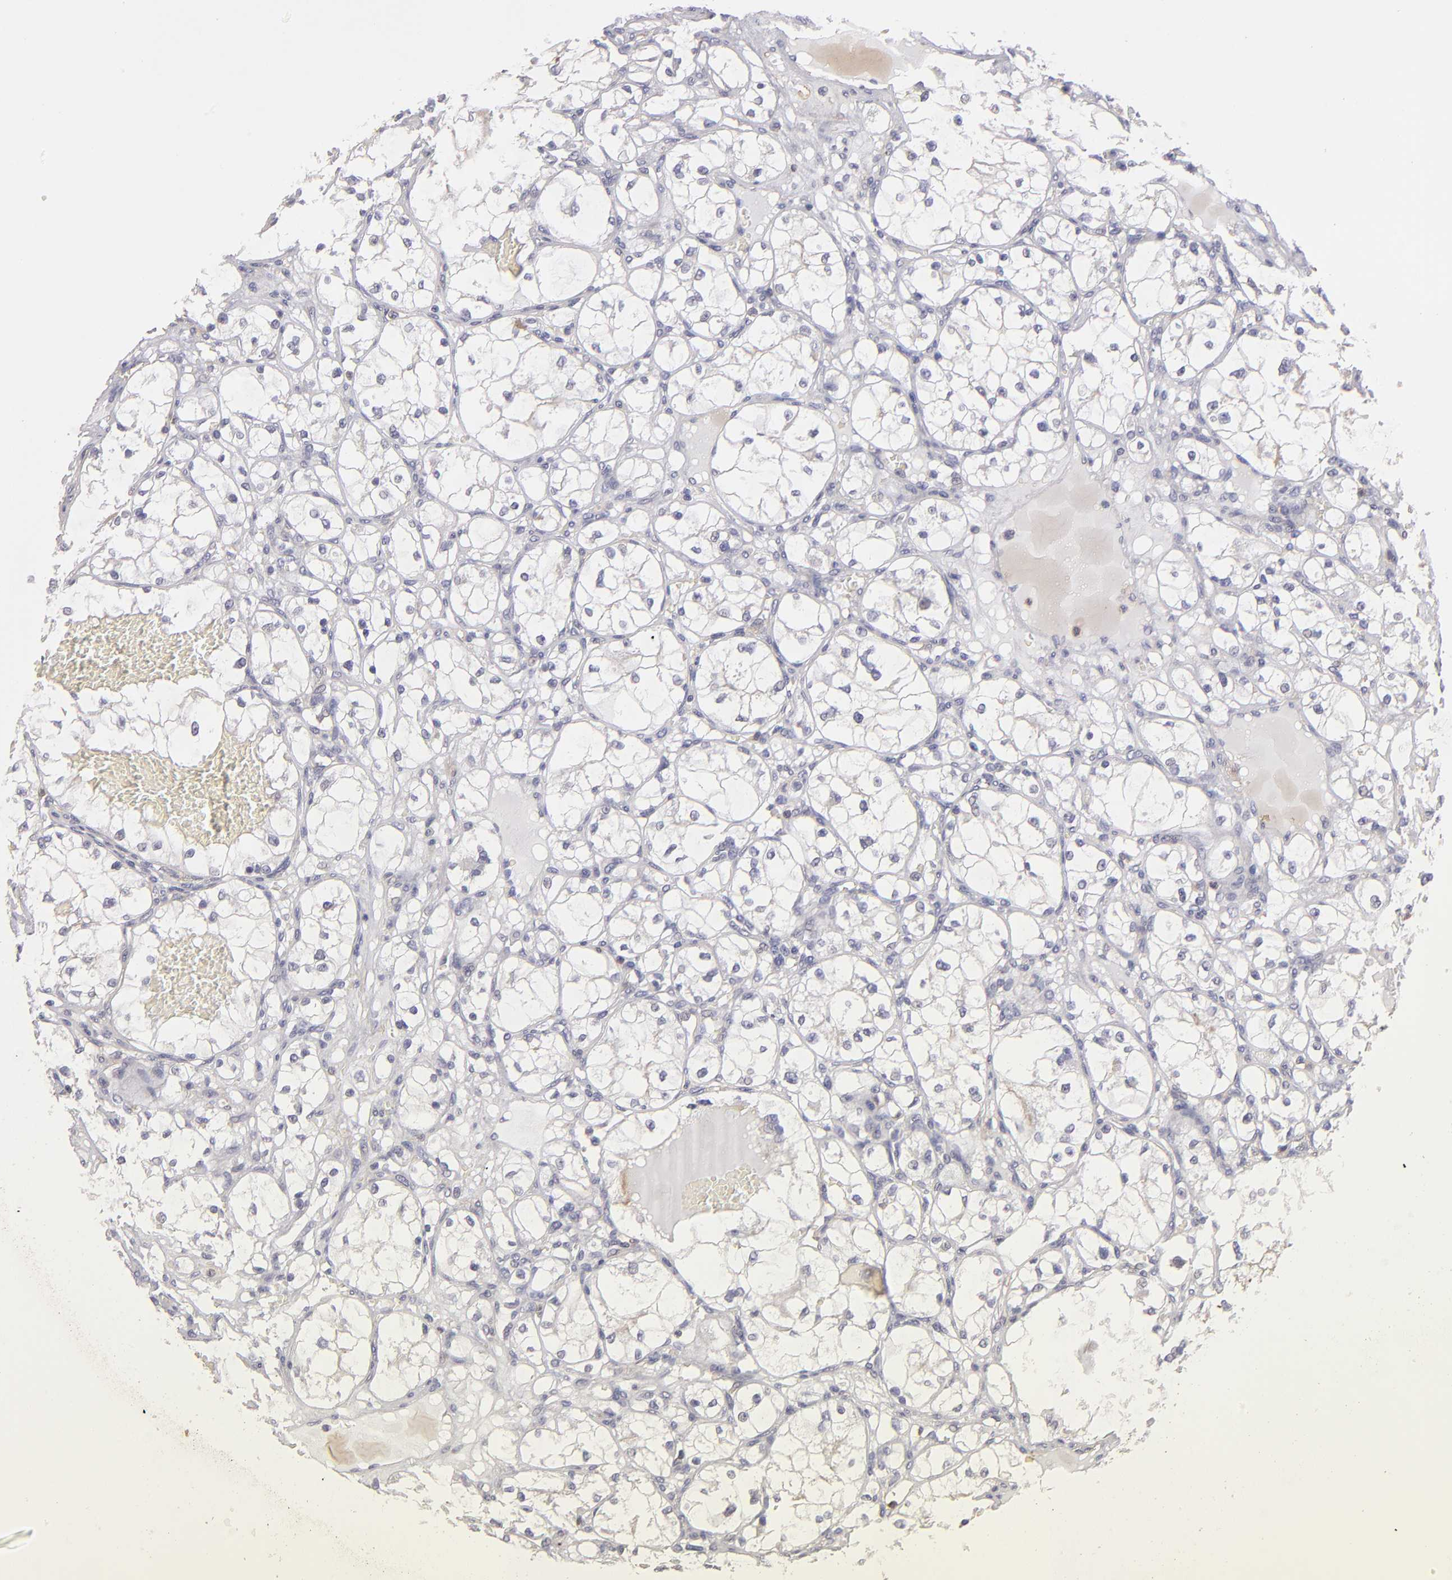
{"staining": {"intensity": "negative", "quantity": "none", "location": "none"}, "tissue": "renal cancer", "cell_type": "Tumor cells", "image_type": "cancer", "snomed": [{"axis": "morphology", "description": "Adenocarcinoma, NOS"}, {"axis": "topography", "description": "Kidney"}], "caption": "Immunohistochemistry (IHC) micrograph of neoplastic tissue: adenocarcinoma (renal) stained with DAB (3,3'-diaminobenzidine) displays no significant protein positivity in tumor cells.", "gene": "ABCB1", "patient": {"sex": "male", "age": 61}}